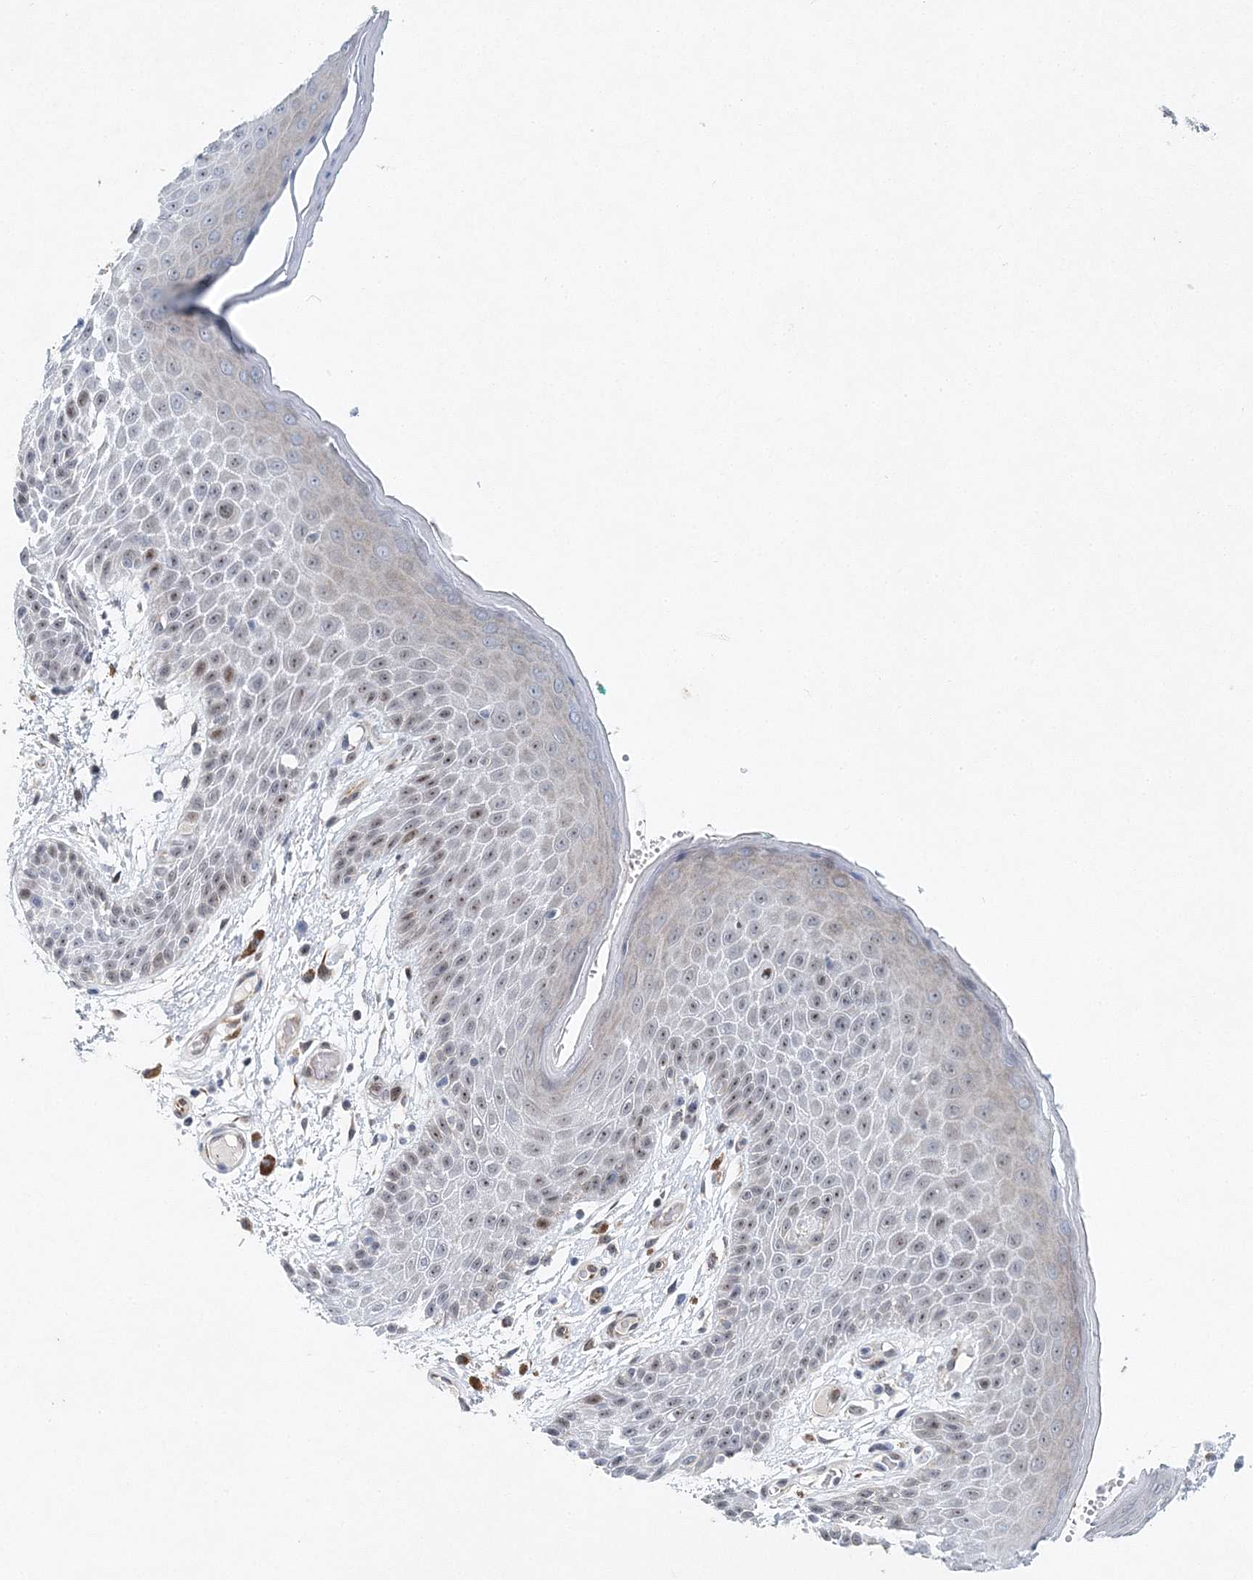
{"staining": {"intensity": "moderate", "quantity": "25%-75%", "location": "nuclear"}, "tissue": "skin", "cell_type": "Epidermal cells", "image_type": "normal", "snomed": [{"axis": "morphology", "description": "Normal tissue, NOS"}, {"axis": "topography", "description": "Anal"}], "caption": "Skin stained with a brown dye demonstrates moderate nuclear positive positivity in about 25%-75% of epidermal cells.", "gene": "UIMC1", "patient": {"sex": "male", "age": 74}}